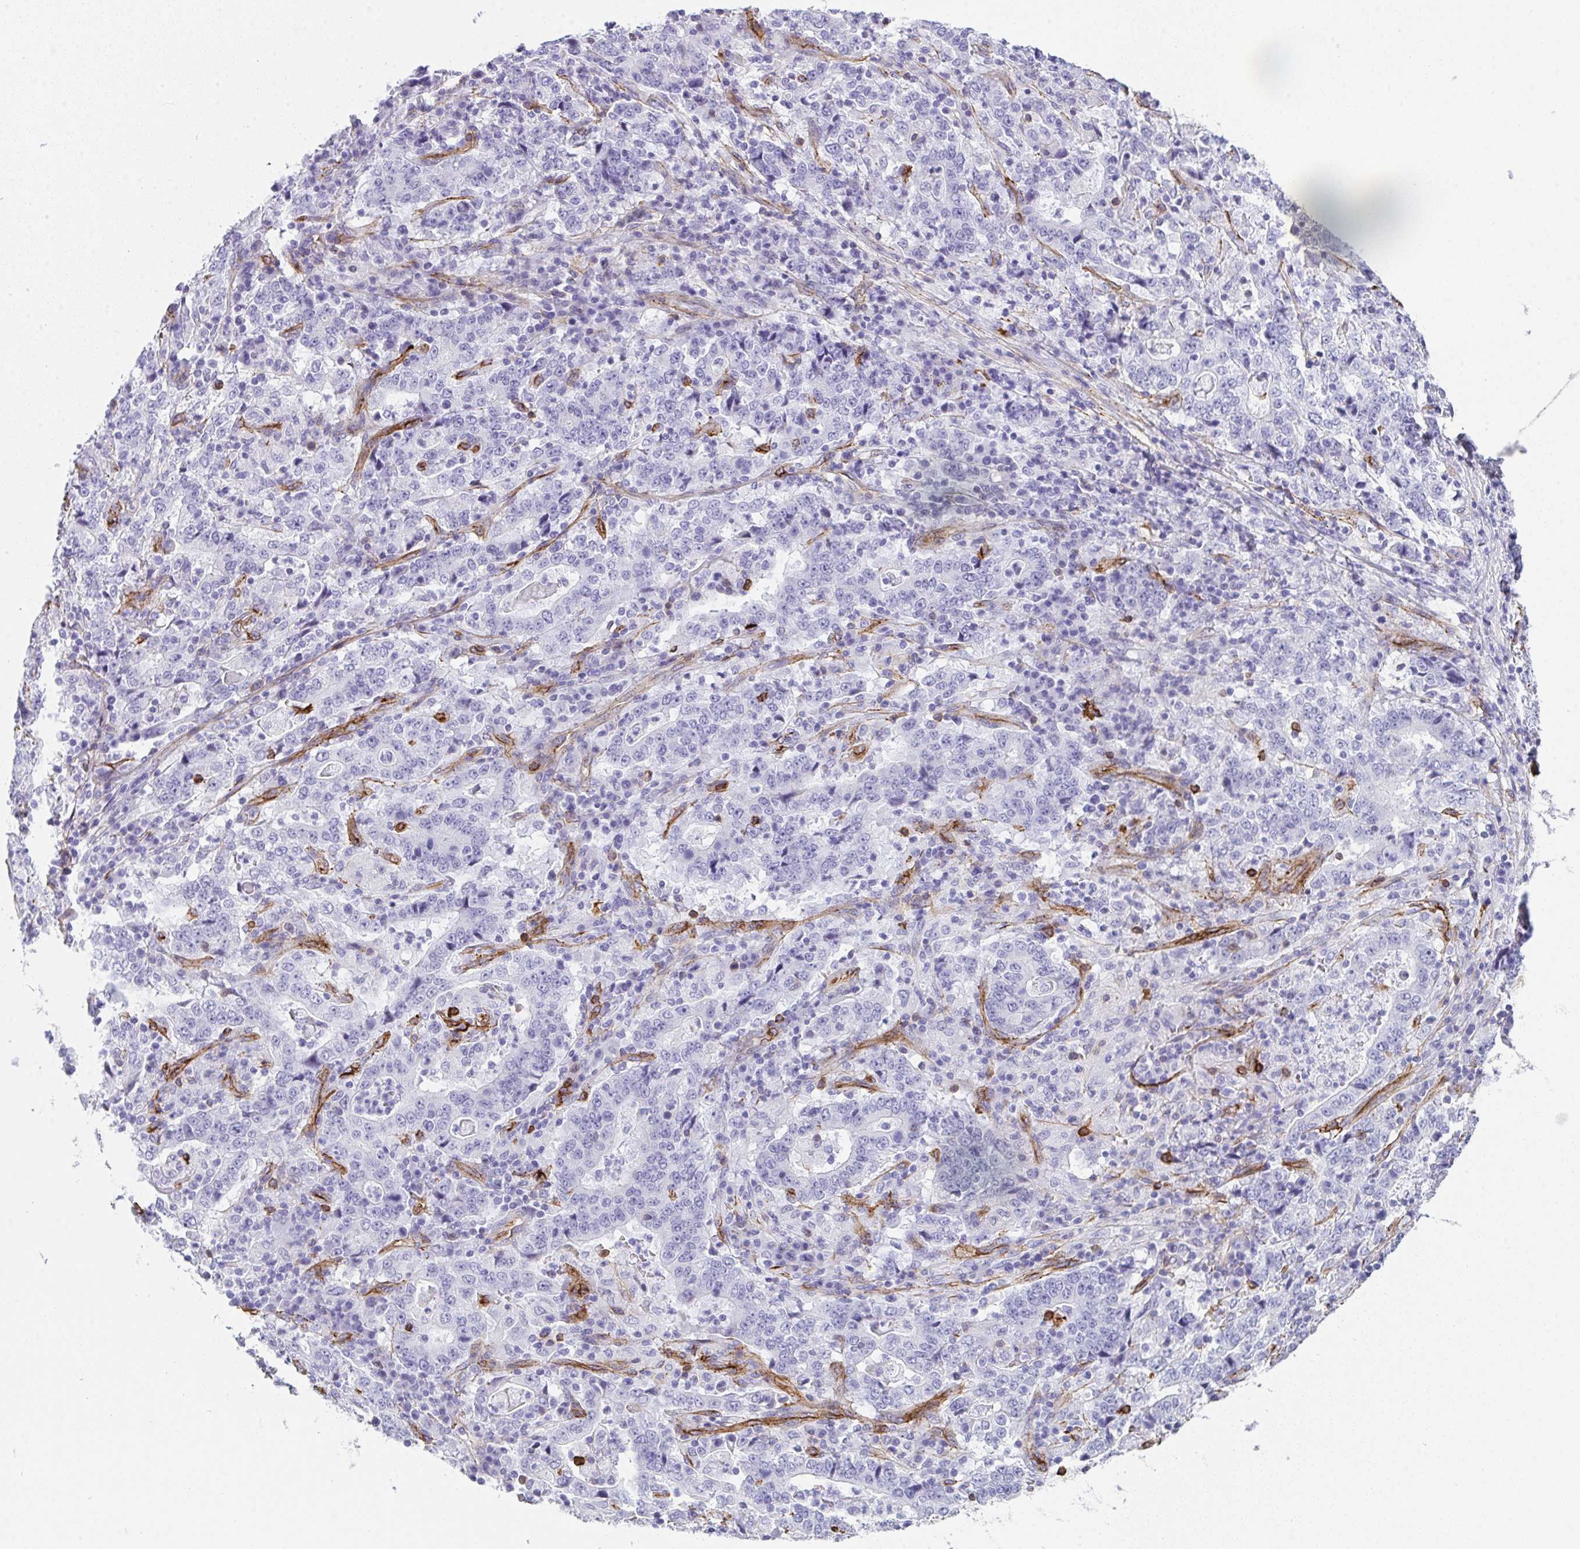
{"staining": {"intensity": "negative", "quantity": "none", "location": "none"}, "tissue": "stomach cancer", "cell_type": "Tumor cells", "image_type": "cancer", "snomed": [{"axis": "morphology", "description": "Normal tissue, NOS"}, {"axis": "morphology", "description": "Adenocarcinoma, NOS"}, {"axis": "topography", "description": "Stomach, upper"}, {"axis": "topography", "description": "Stomach"}], "caption": "This is an immunohistochemistry image of human stomach cancer. There is no staining in tumor cells.", "gene": "DBN1", "patient": {"sex": "male", "age": 59}}